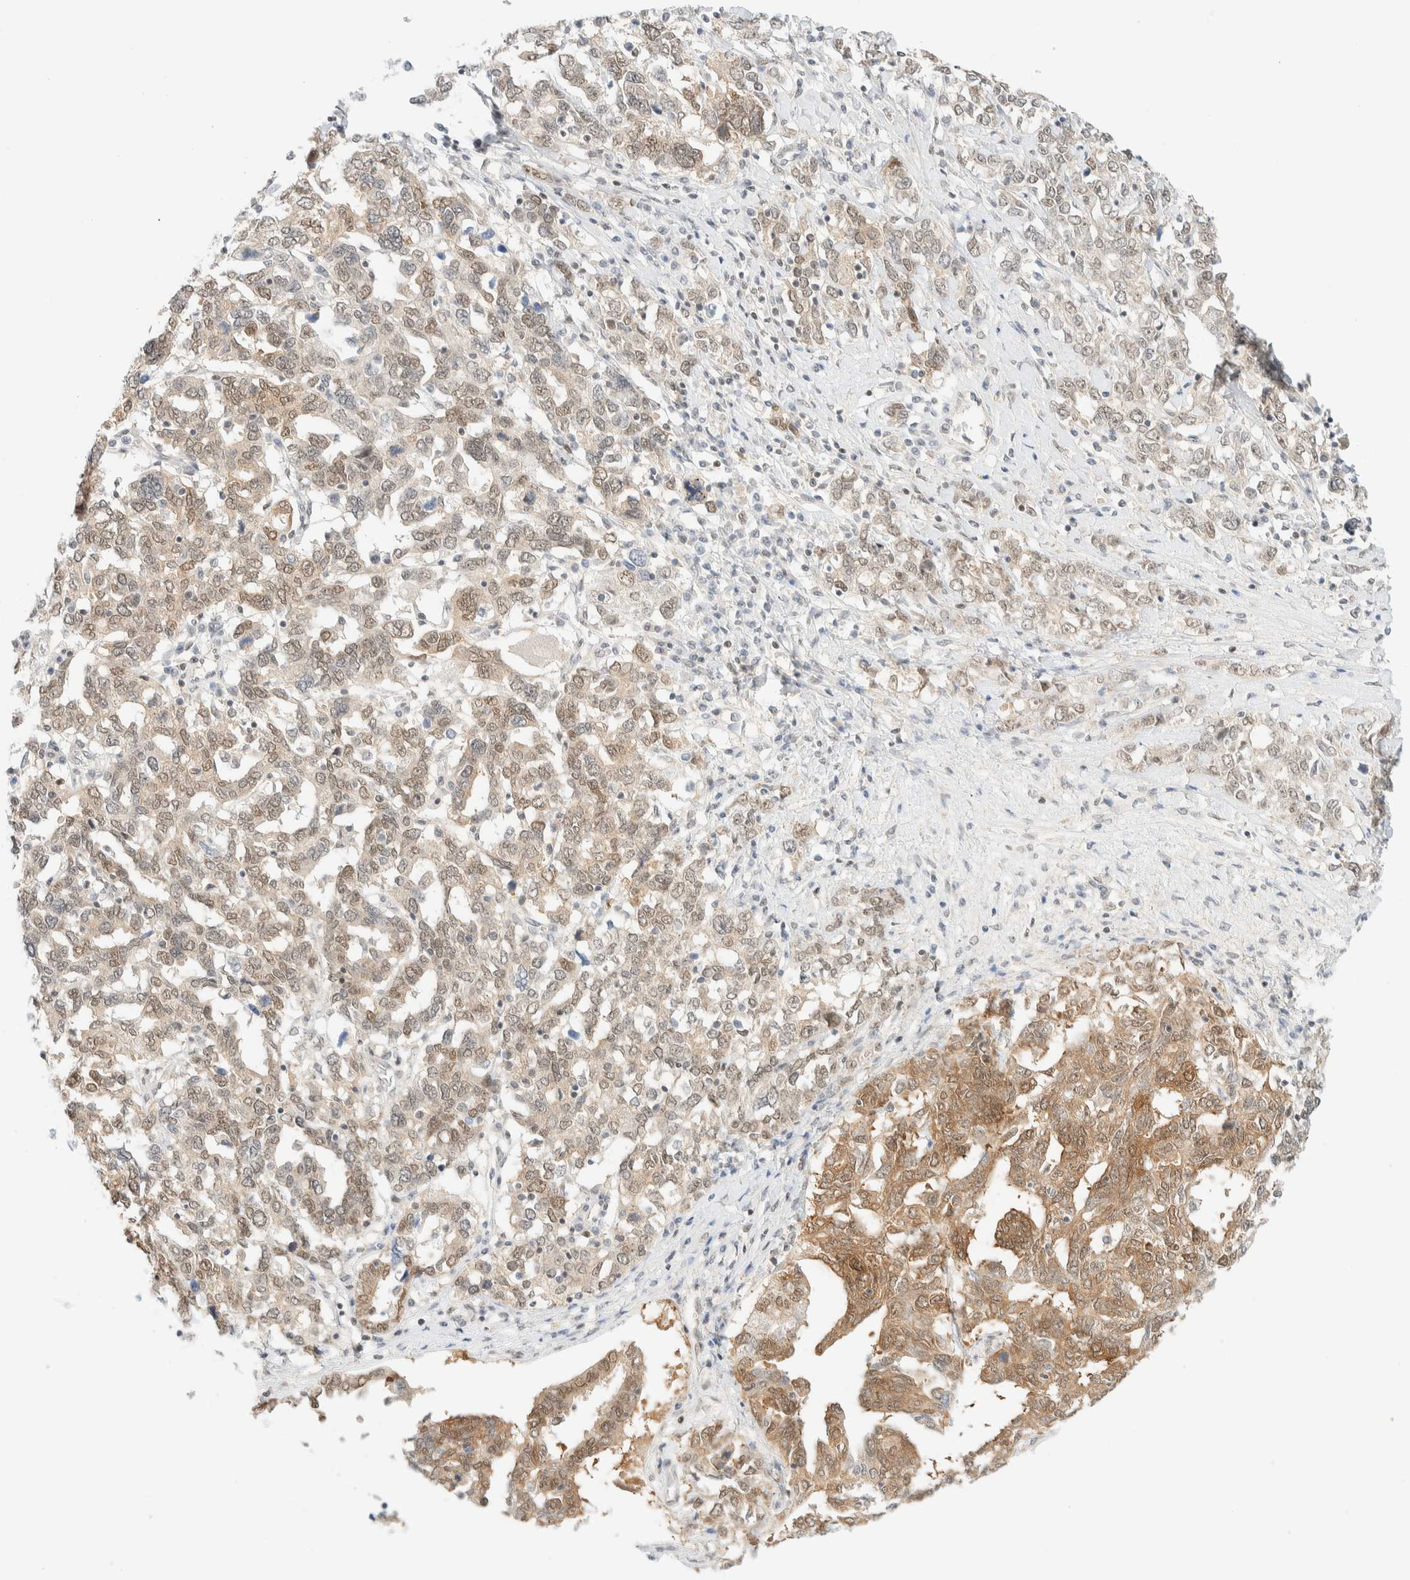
{"staining": {"intensity": "moderate", "quantity": ">75%", "location": "cytoplasmic/membranous,nuclear"}, "tissue": "ovarian cancer", "cell_type": "Tumor cells", "image_type": "cancer", "snomed": [{"axis": "morphology", "description": "Carcinoma, endometroid"}, {"axis": "topography", "description": "Ovary"}], "caption": "Protein expression by immunohistochemistry (IHC) exhibits moderate cytoplasmic/membranous and nuclear positivity in approximately >75% of tumor cells in ovarian endometroid carcinoma.", "gene": "PYGO2", "patient": {"sex": "female", "age": 62}}